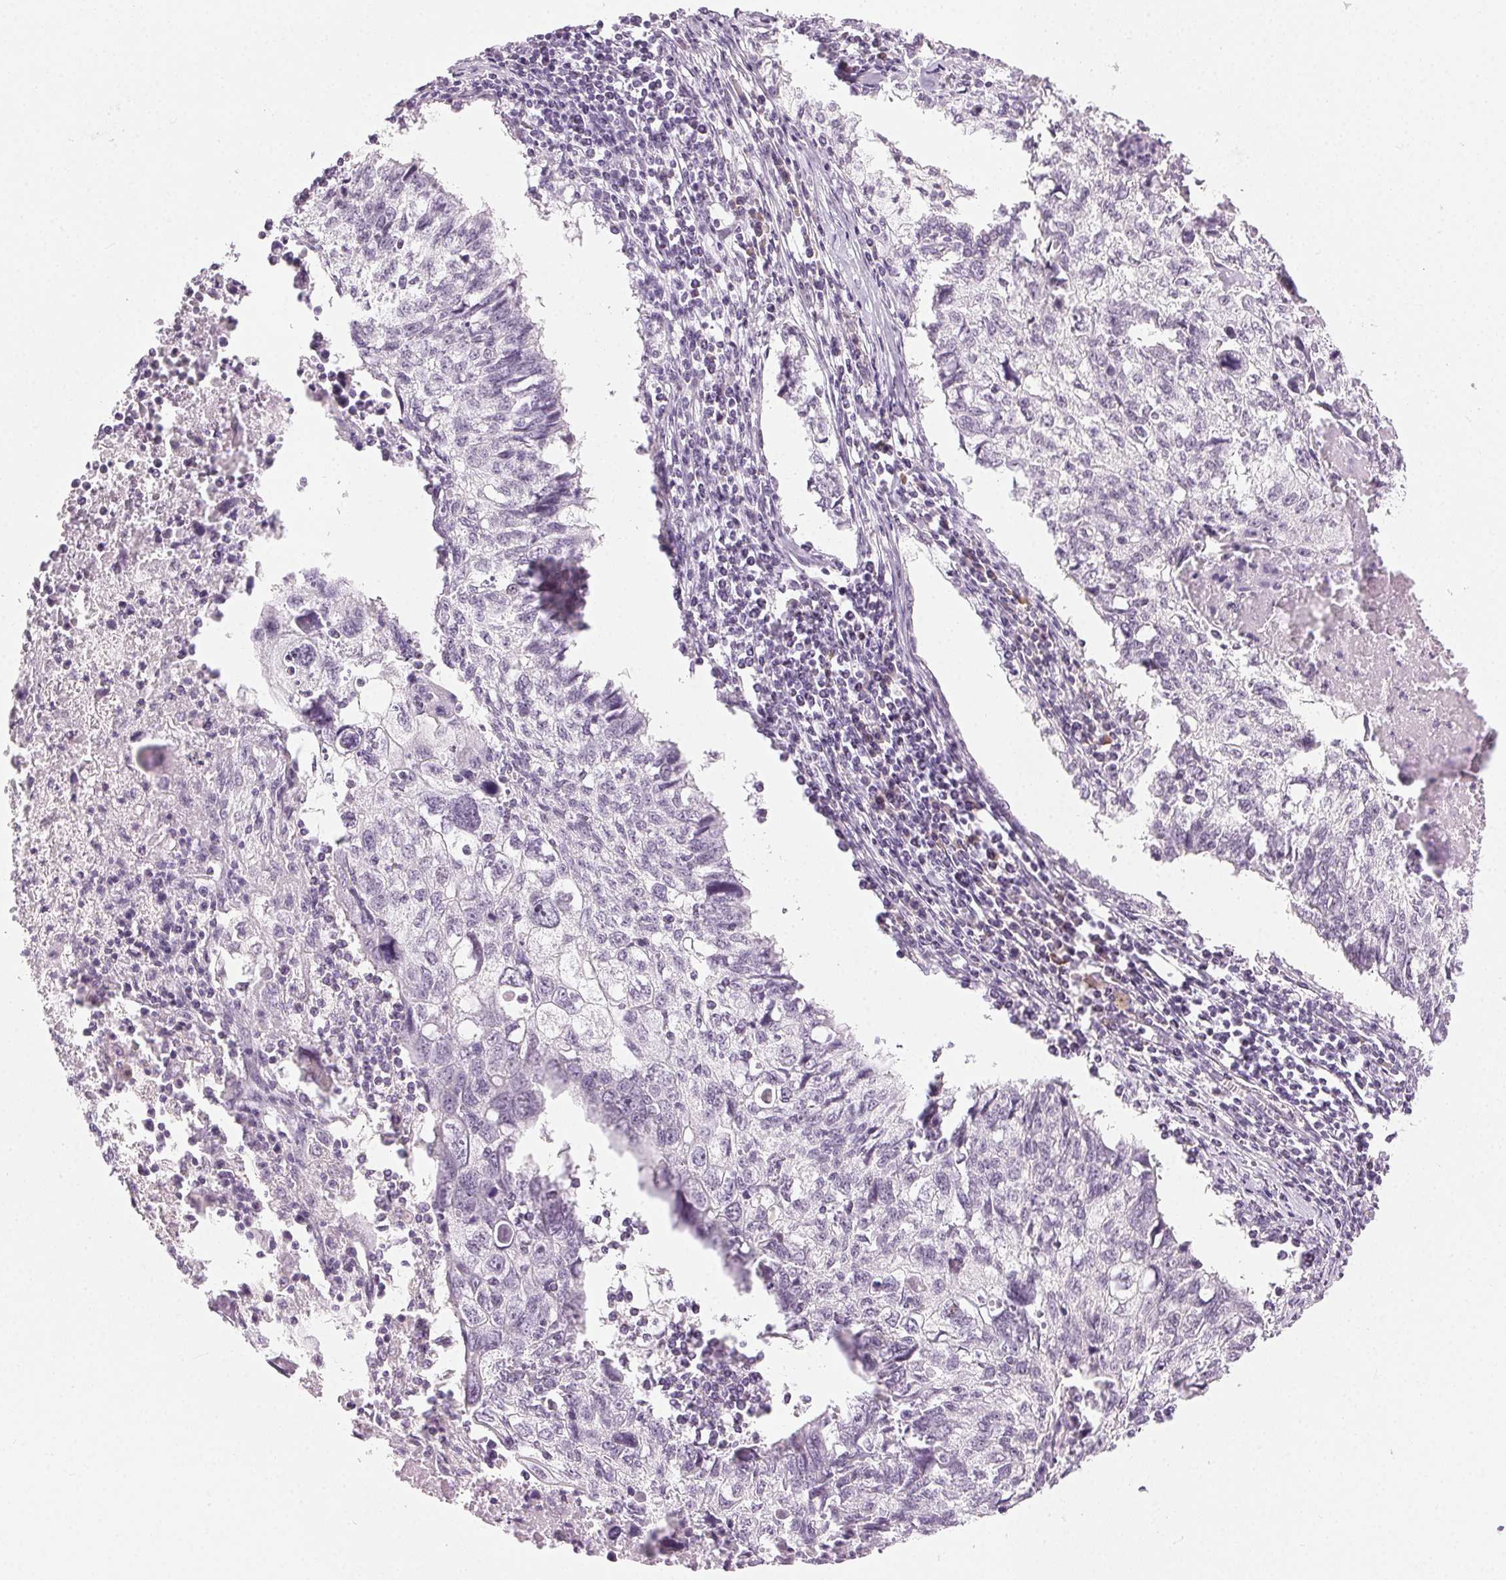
{"staining": {"intensity": "negative", "quantity": "none", "location": "none"}, "tissue": "lung cancer", "cell_type": "Tumor cells", "image_type": "cancer", "snomed": [{"axis": "morphology", "description": "Normal morphology"}, {"axis": "morphology", "description": "Aneuploidy"}, {"axis": "morphology", "description": "Squamous cell carcinoma, NOS"}, {"axis": "topography", "description": "Lymph node"}, {"axis": "topography", "description": "Lung"}], "caption": "Tumor cells show no significant protein positivity in squamous cell carcinoma (lung).", "gene": "HSF5", "patient": {"sex": "female", "age": 76}}